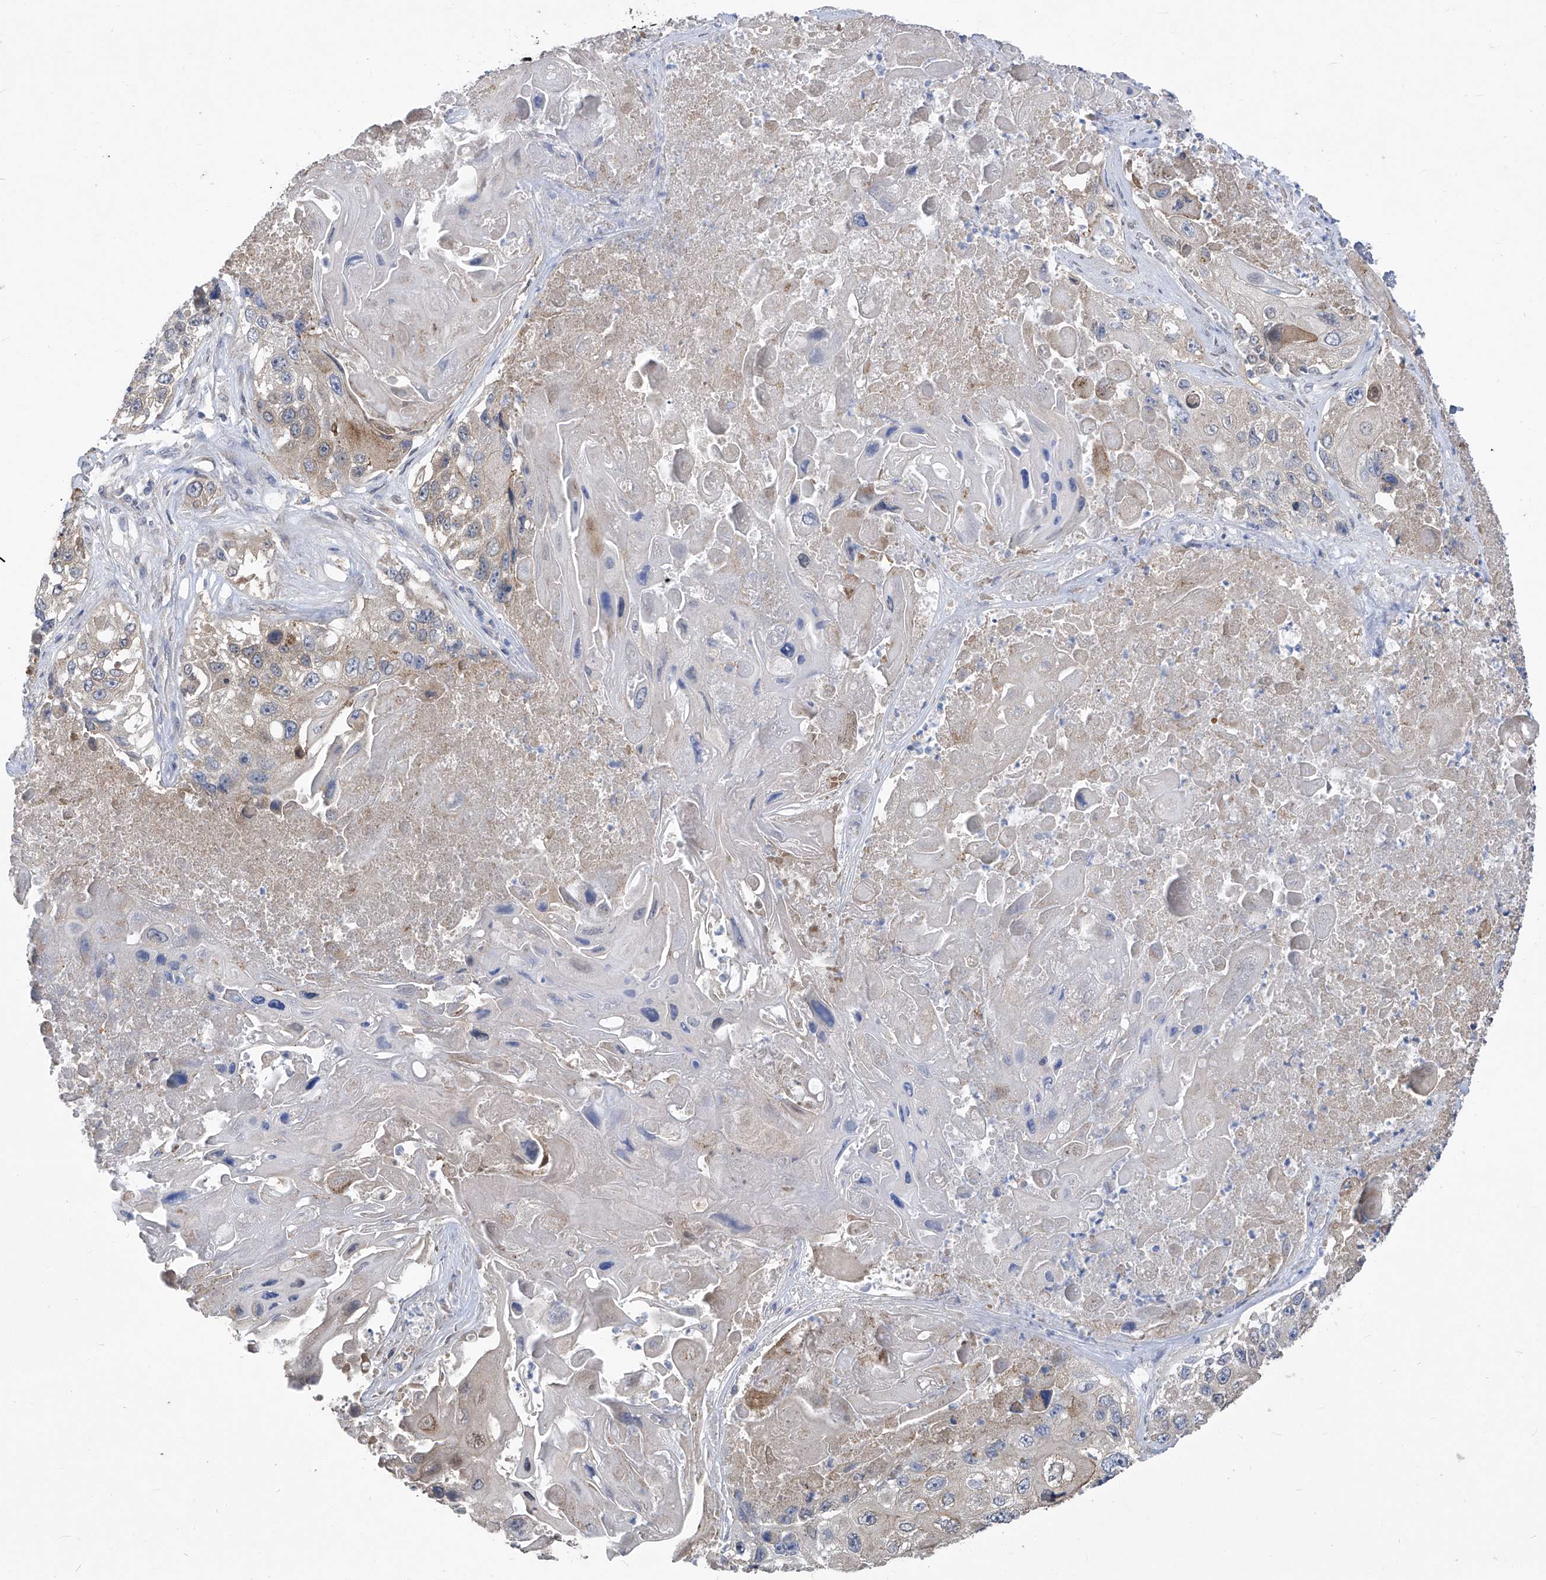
{"staining": {"intensity": "weak", "quantity": "25%-75%", "location": "cytoplasmic/membranous"}, "tissue": "lung cancer", "cell_type": "Tumor cells", "image_type": "cancer", "snomed": [{"axis": "morphology", "description": "Squamous cell carcinoma, NOS"}, {"axis": "topography", "description": "Lung"}], "caption": "Human lung squamous cell carcinoma stained with a protein marker demonstrates weak staining in tumor cells.", "gene": "CETN2", "patient": {"sex": "male", "age": 61}}